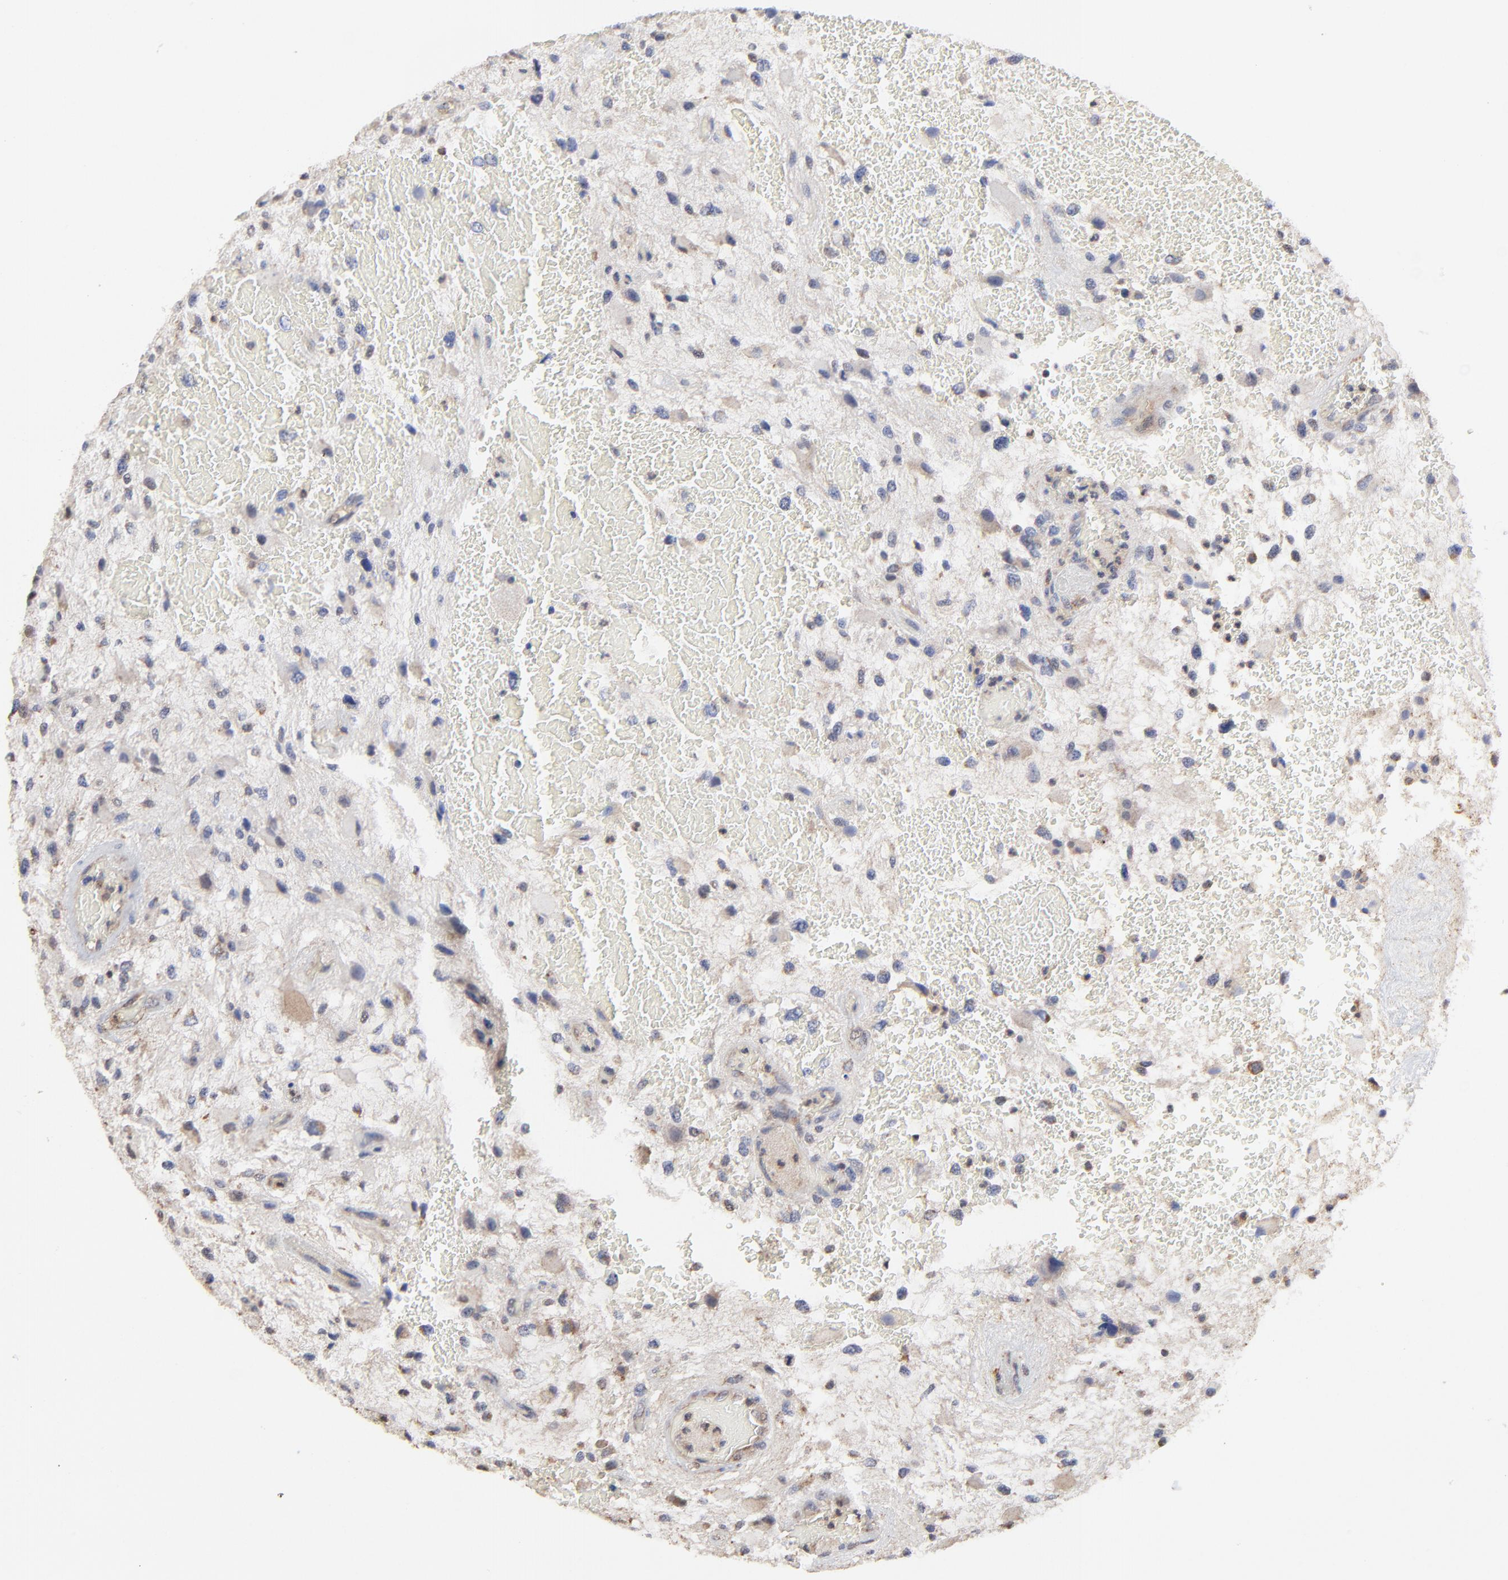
{"staining": {"intensity": "moderate", "quantity": "<25%", "location": "cytoplasmic/membranous"}, "tissue": "glioma", "cell_type": "Tumor cells", "image_type": "cancer", "snomed": [{"axis": "morphology", "description": "Glioma, malignant, High grade"}, {"axis": "topography", "description": "Brain"}], "caption": "About <25% of tumor cells in high-grade glioma (malignant) reveal moderate cytoplasmic/membranous protein expression as visualized by brown immunohistochemical staining.", "gene": "LGALS3", "patient": {"sex": "female", "age": 60}}